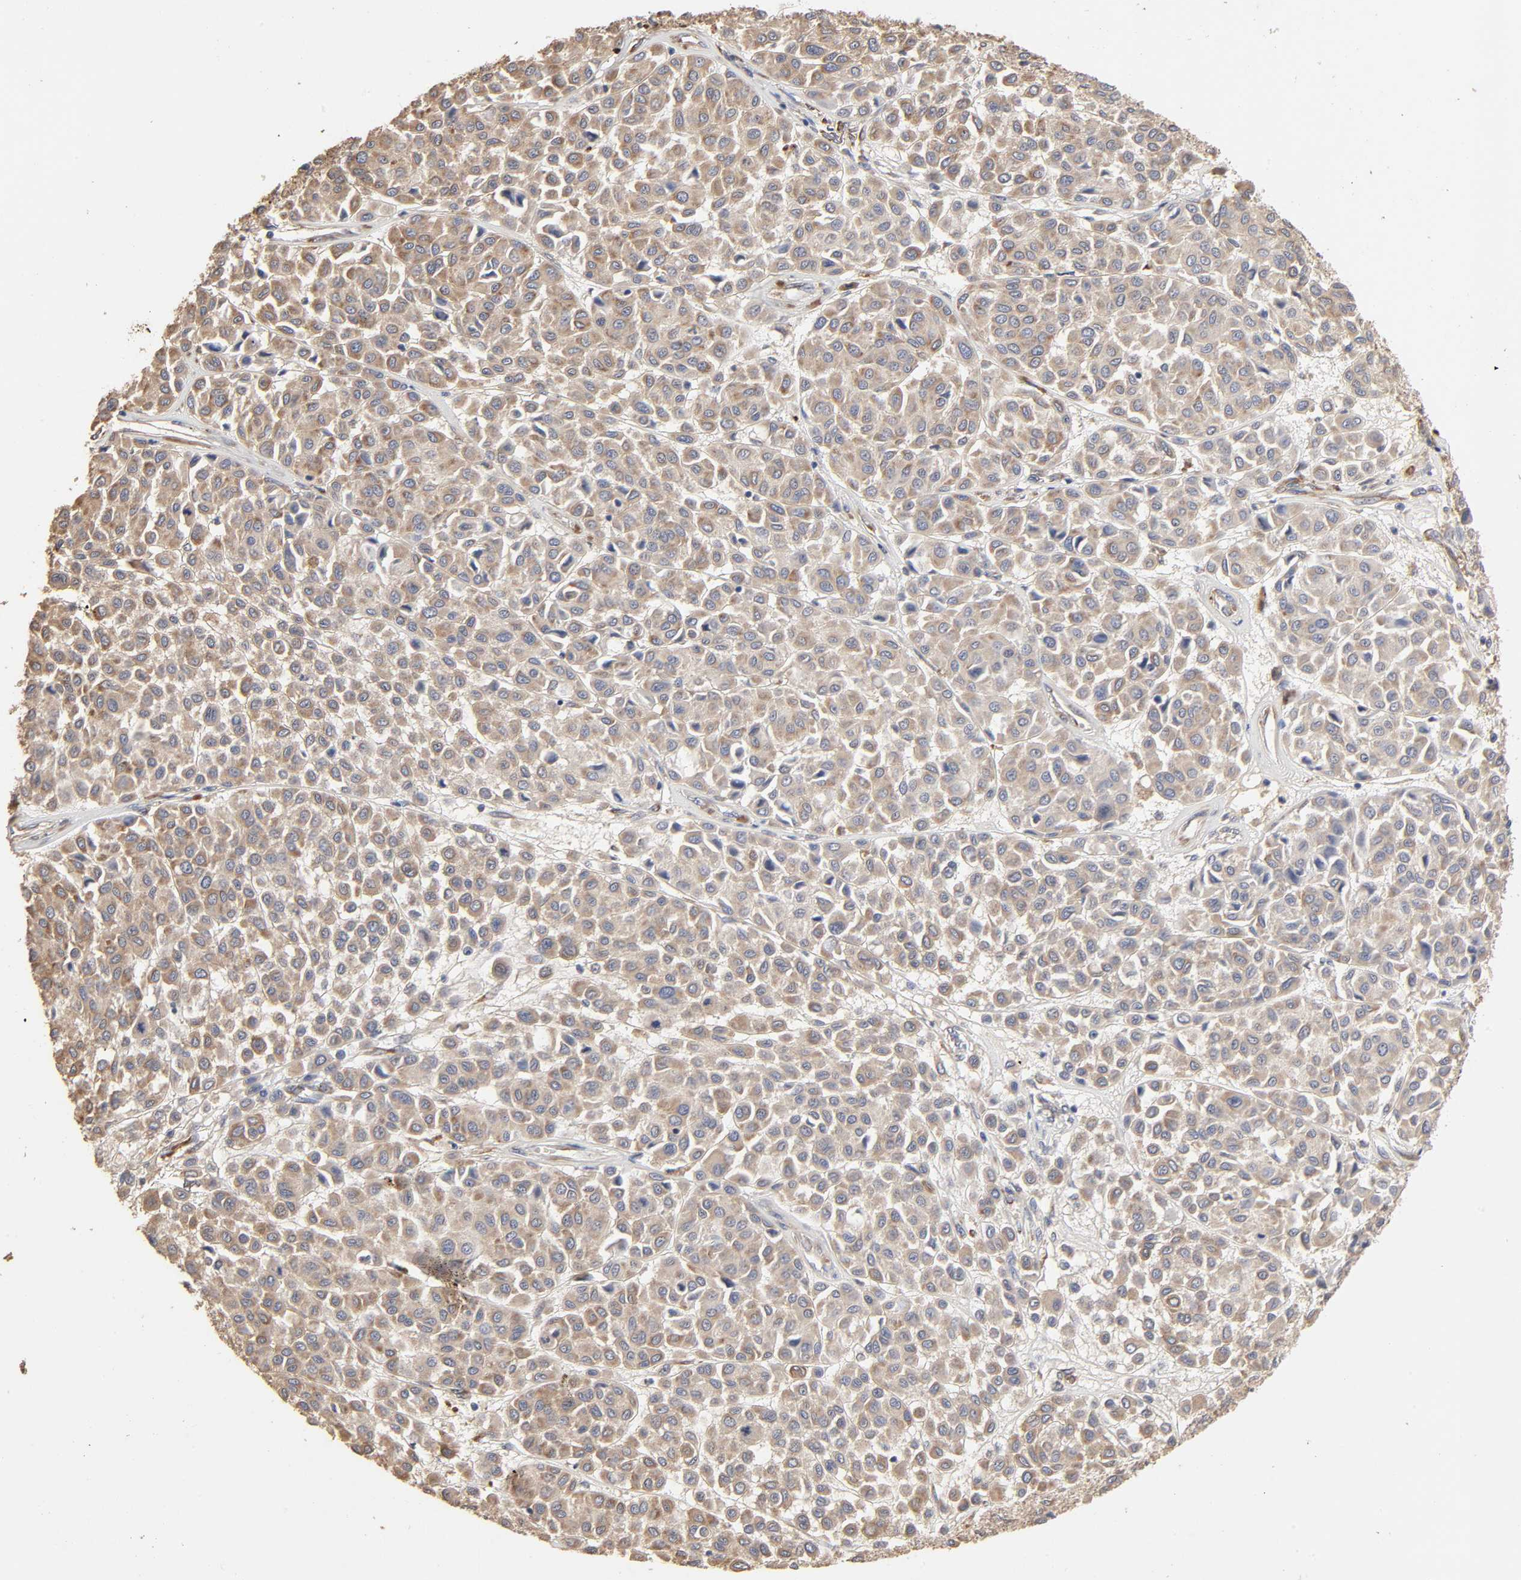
{"staining": {"intensity": "weak", "quantity": ">75%", "location": "cytoplasmic/membranous"}, "tissue": "melanoma", "cell_type": "Tumor cells", "image_type": "cancer", "snomed": [{"axis": "morphology", "description": "Malignant melanoma, Metastatic site"}, {"axis": "topography", "description": "Soft tissue"}], "caption": "The immunohistochemical stain highlights weak cytoplasmic/membranous expression in tumor cells of melanoma tissue.", "gene": "EIF4G2", "patient": {"sex": "male", "age": 41}}